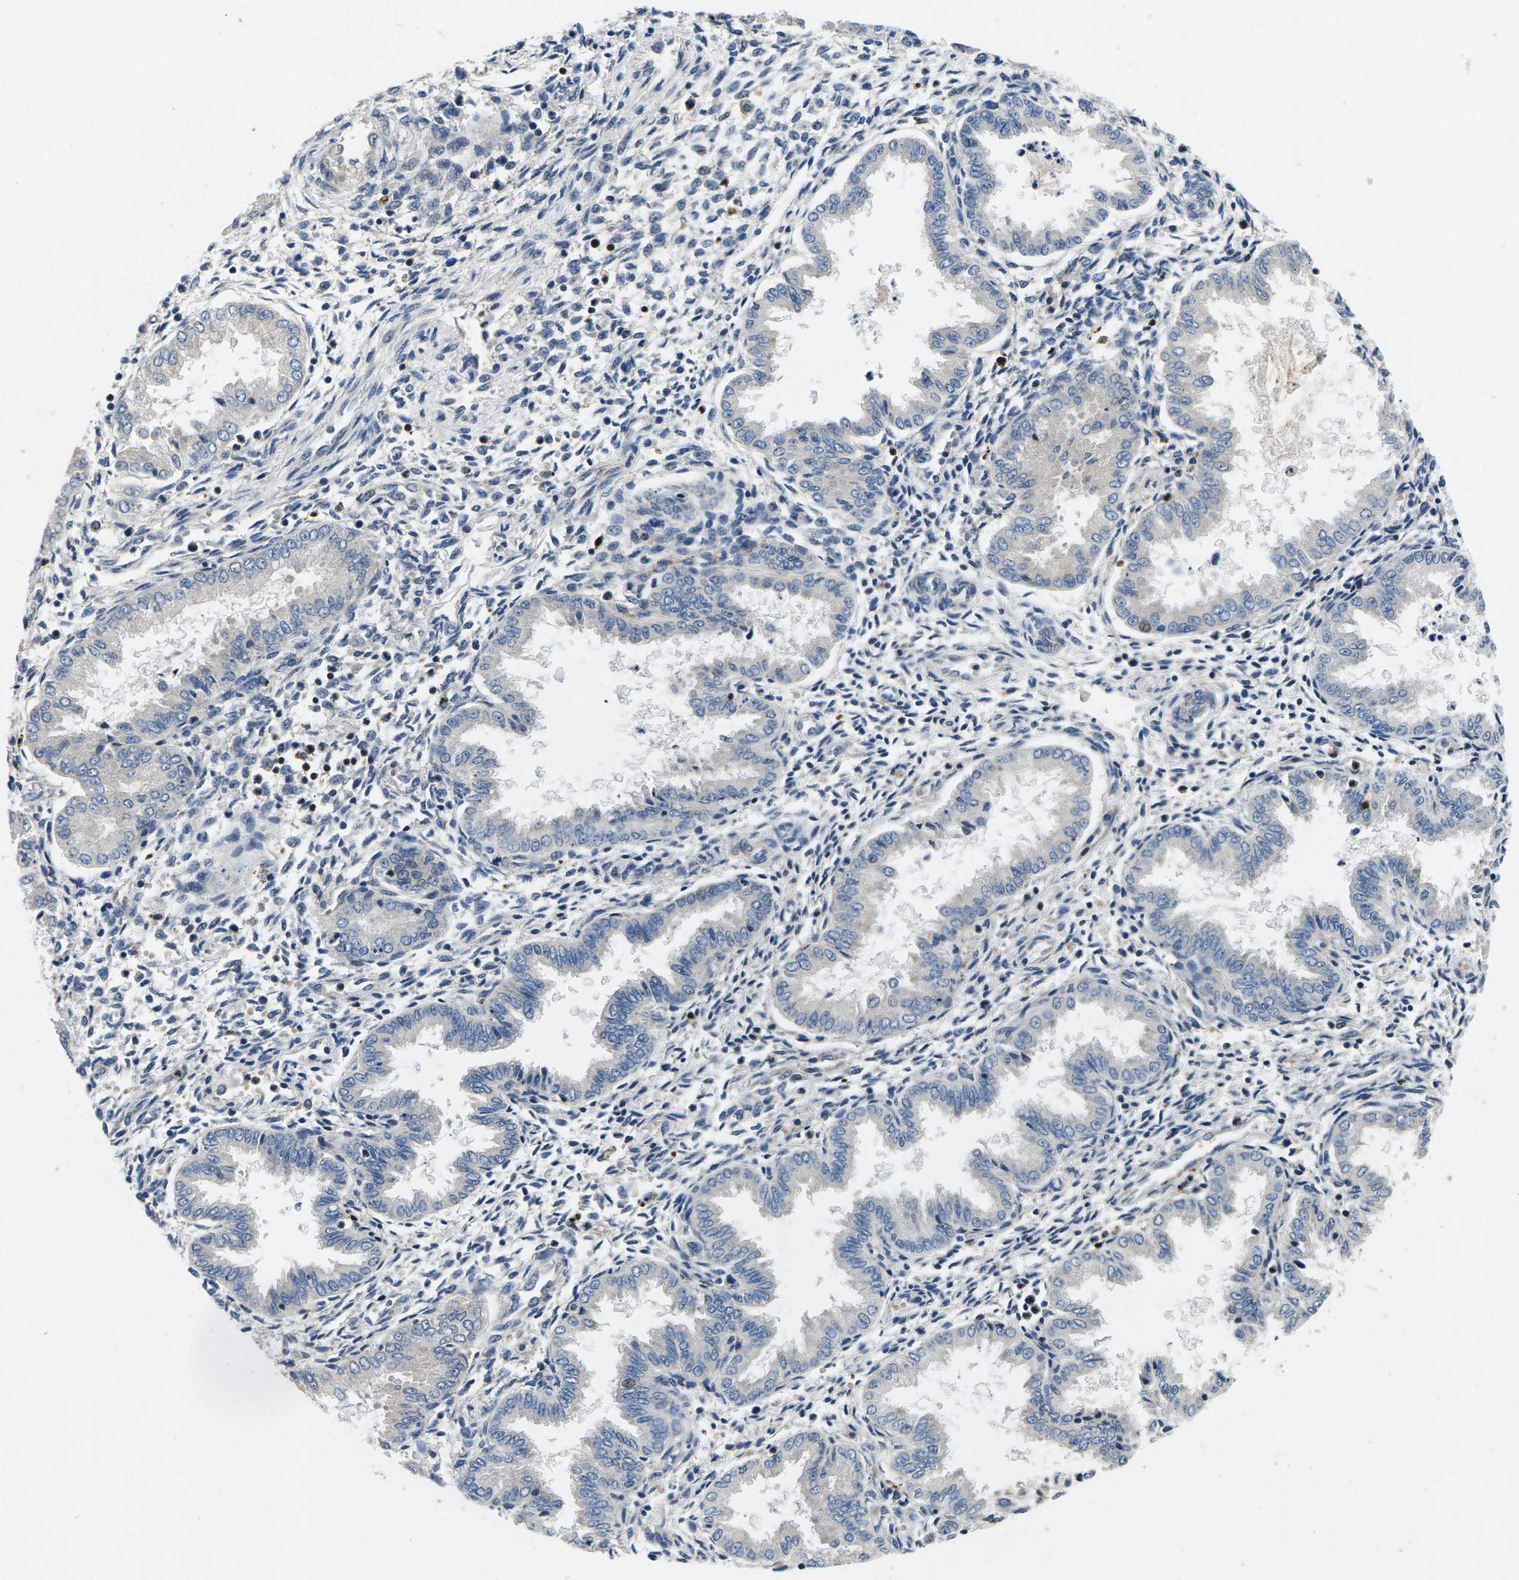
{"staining": {"intensity": "negative", "quantity": "none", "location": "none"}, "tissue": "endometrium", "cell_type": "Cells in endometrial stroma", "image_type": "normal", "snomed": [{"axis": "morphology", "description": "Normal tissue, NOS"}, {"axis": "topography", "description": "Endometrium"}], "caption": "Immunohistochemistry of unremarkable human endometrium shows no expression in cells in endometrial stroma.", "gene": "PLCE1", "patient": {"sex": "female", "age": 33}}